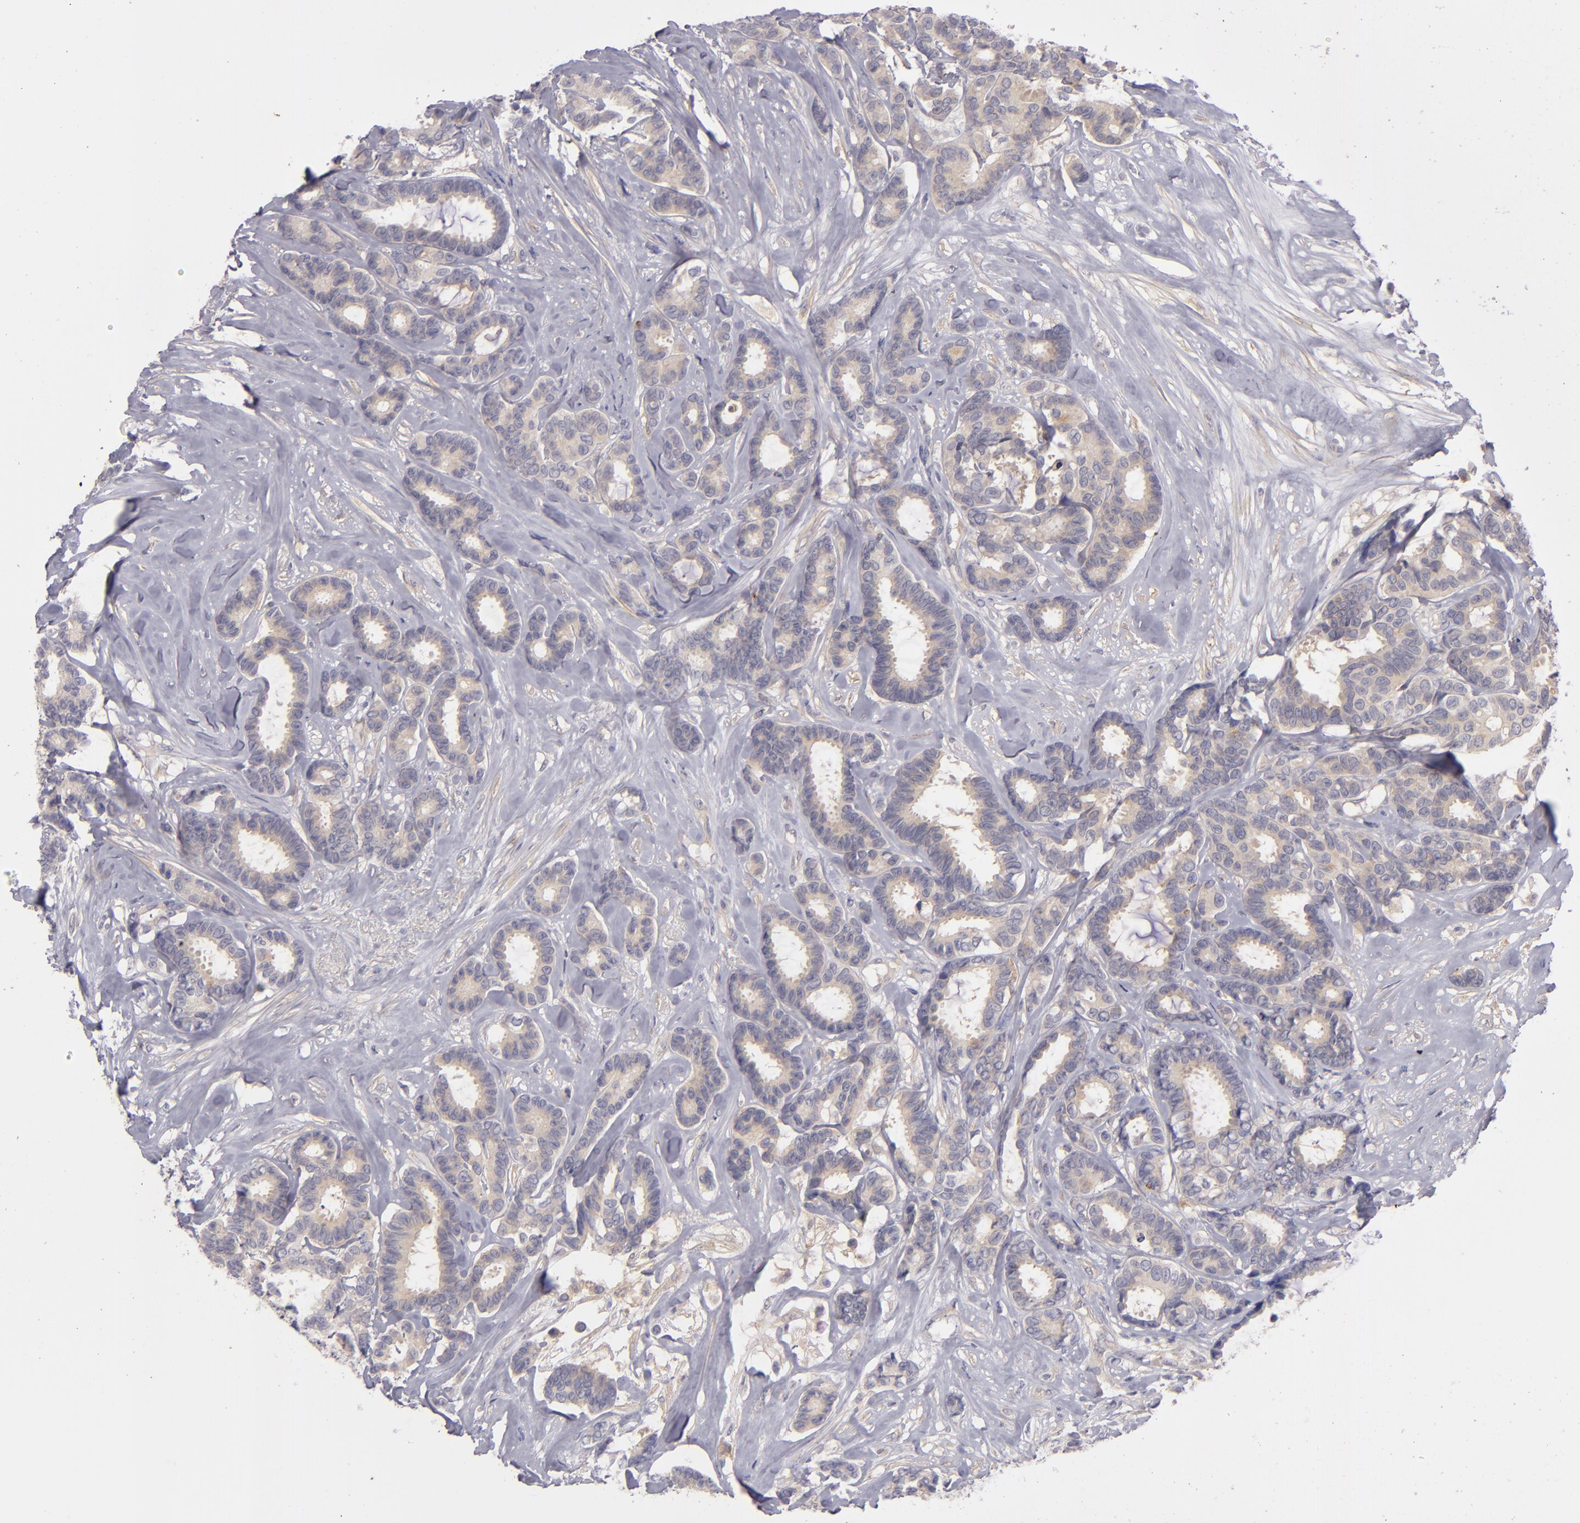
{"staining": {"intensity": "weak", "quantity": ">75%", "location": "cytoplasmic/membranous"}, "tissue": "breast cancer", "cell_type": "Tumor cells", "image_type": "cancer", "snomed": [{"axis": "morphology", "description": "Duct carcinoma"}, {"axis": "topography", "description": "Breast"}], "caption": "DAB (3,3'-diaminobenzidine) immunohistochemical staining of breast cancer (infiltrating ductal carcinoma) shows weak cytoplasmic/membranous protein expression in about >75% of tumor cells.", "gene": "CD83", "patient": {"sex": "female", "age": 87}}